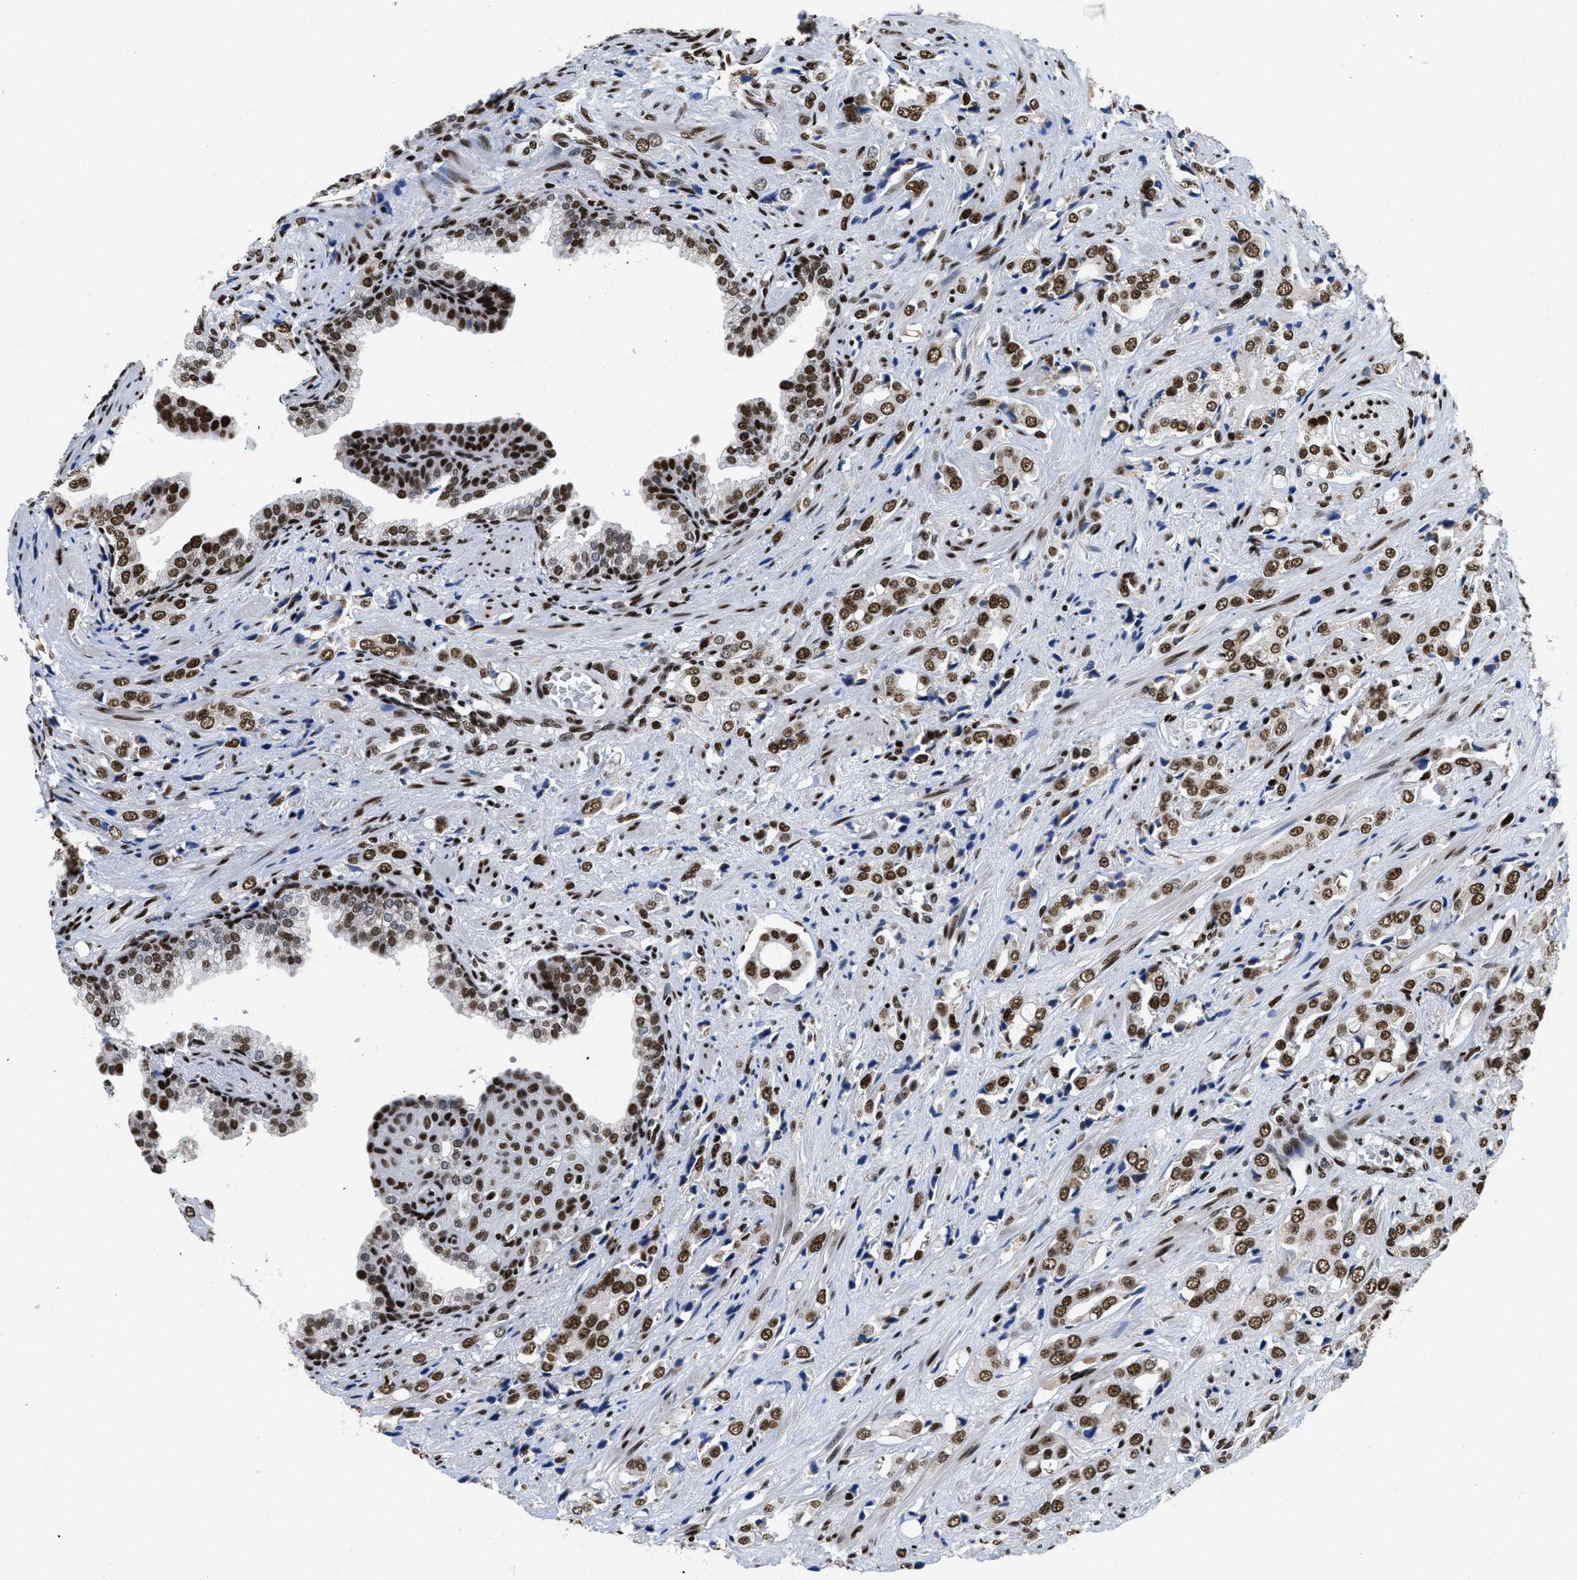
{"staining": {"intensity": "strong", "quantity": "25%-75%", "location": "nuclear"}, "tissue": "prostate cancer", "cell_type": "Tumor cells", "image_type": "cancer", "snomed": [{"axis": "morphology", "description": "Adenocarcinoma, High grade"}, {"axis": "topography", "description": "Prostate"}], "caption": "There is high levels of strong nuclear expression in tumor cells of prostate cancer (adenocarcinoma (high-grade)), as demonstrated by immunohistochemical staining (brown color).", "gene": "CREB1", "patient": {"sex": "male", "age": 52}}